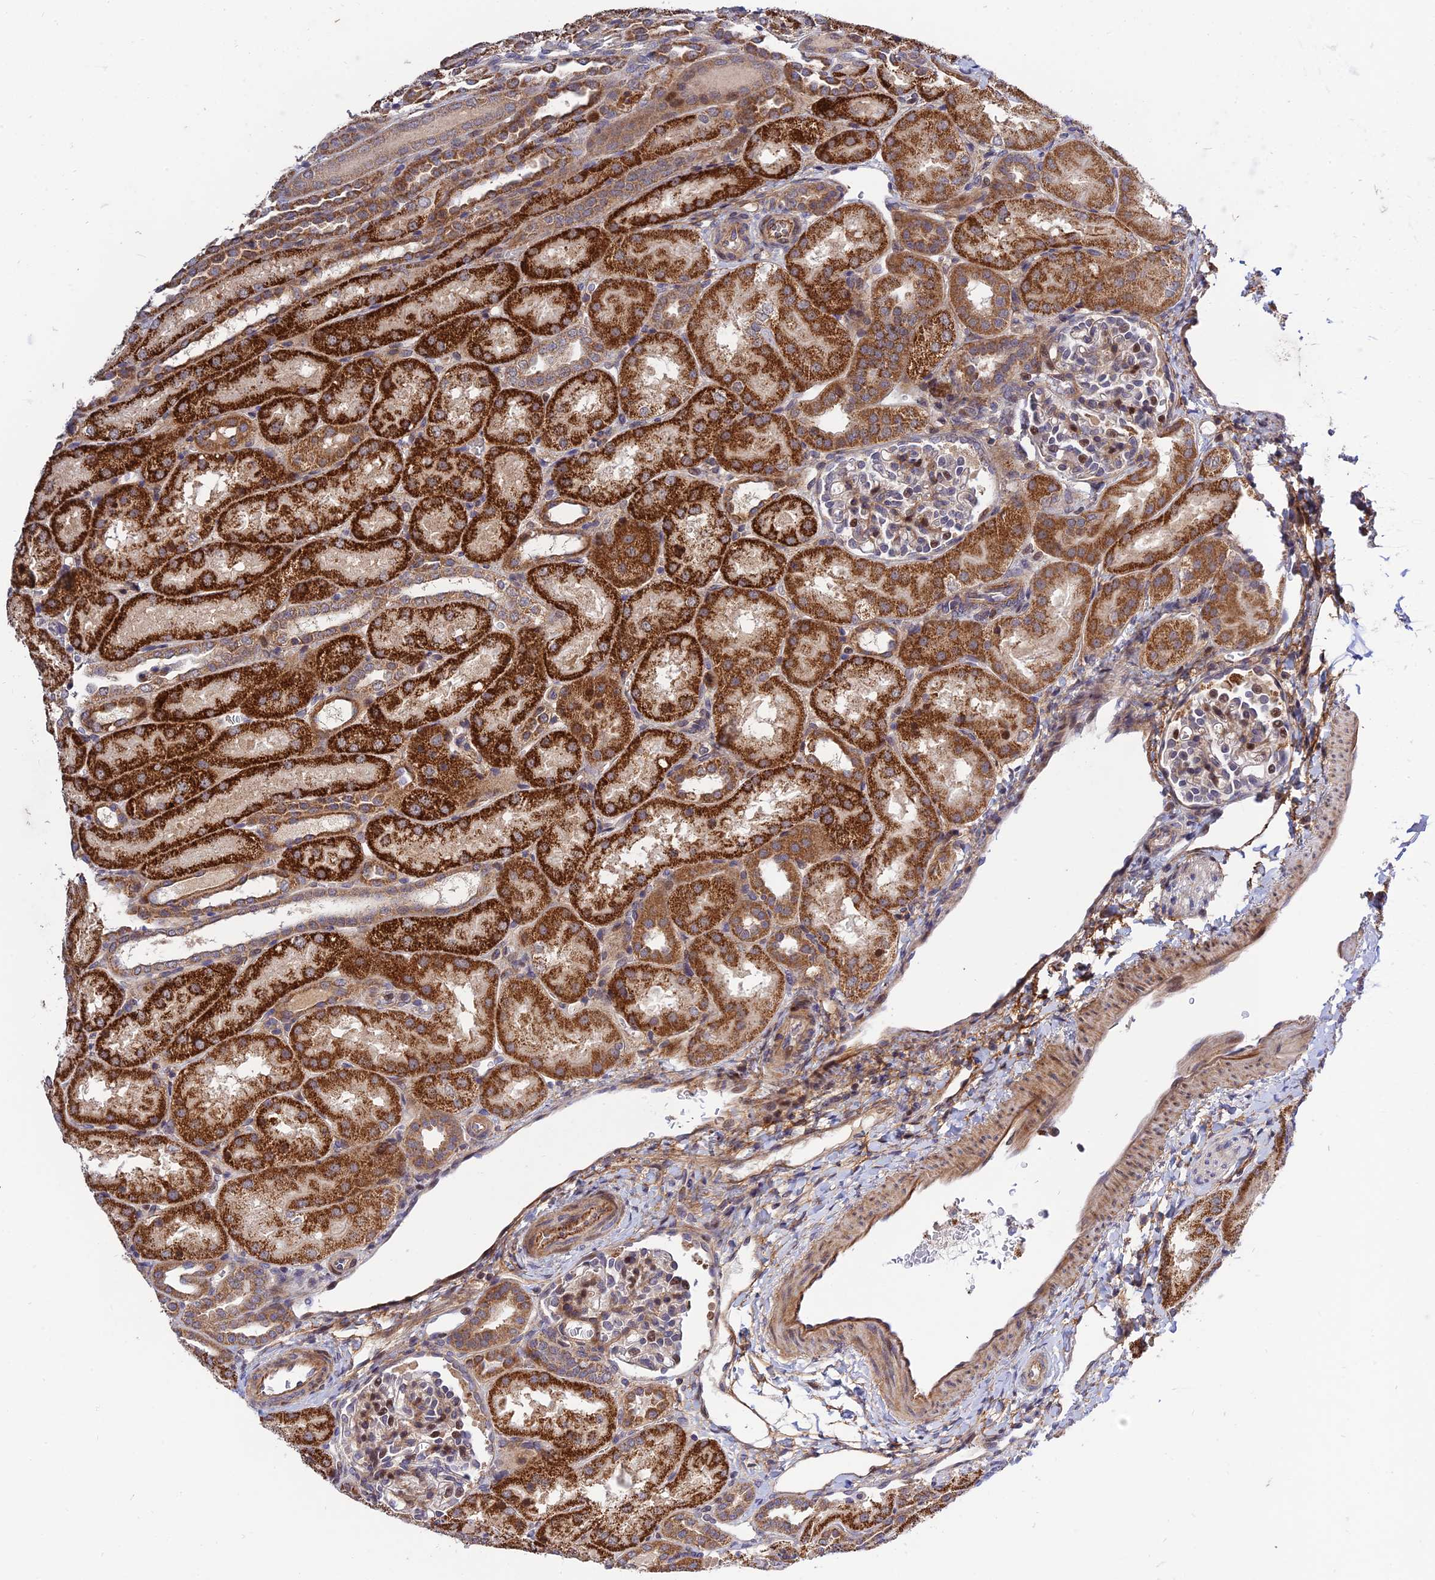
{"staining": {"intensity": "moderate", "quantity": "<25%", "location": "nuclear"}, "tissue": "kidney", "cell_type": "Cells in glomeruli", "image_type": "normal", "snomed": [{"axis": "morphology", "description": "Normal tissue, NOS"}, {"axis": "topography", "description": "Kidney"}], "caption": "A brown stain labels moderate nuclear positivity of a protein in cells in glomeruli of benign human kidney. The protein of interest is shown in brown color, while the nuclei are stained blue.", "gene": "PLEKHG2", "patient": {"sex": "male", "age": 1}}